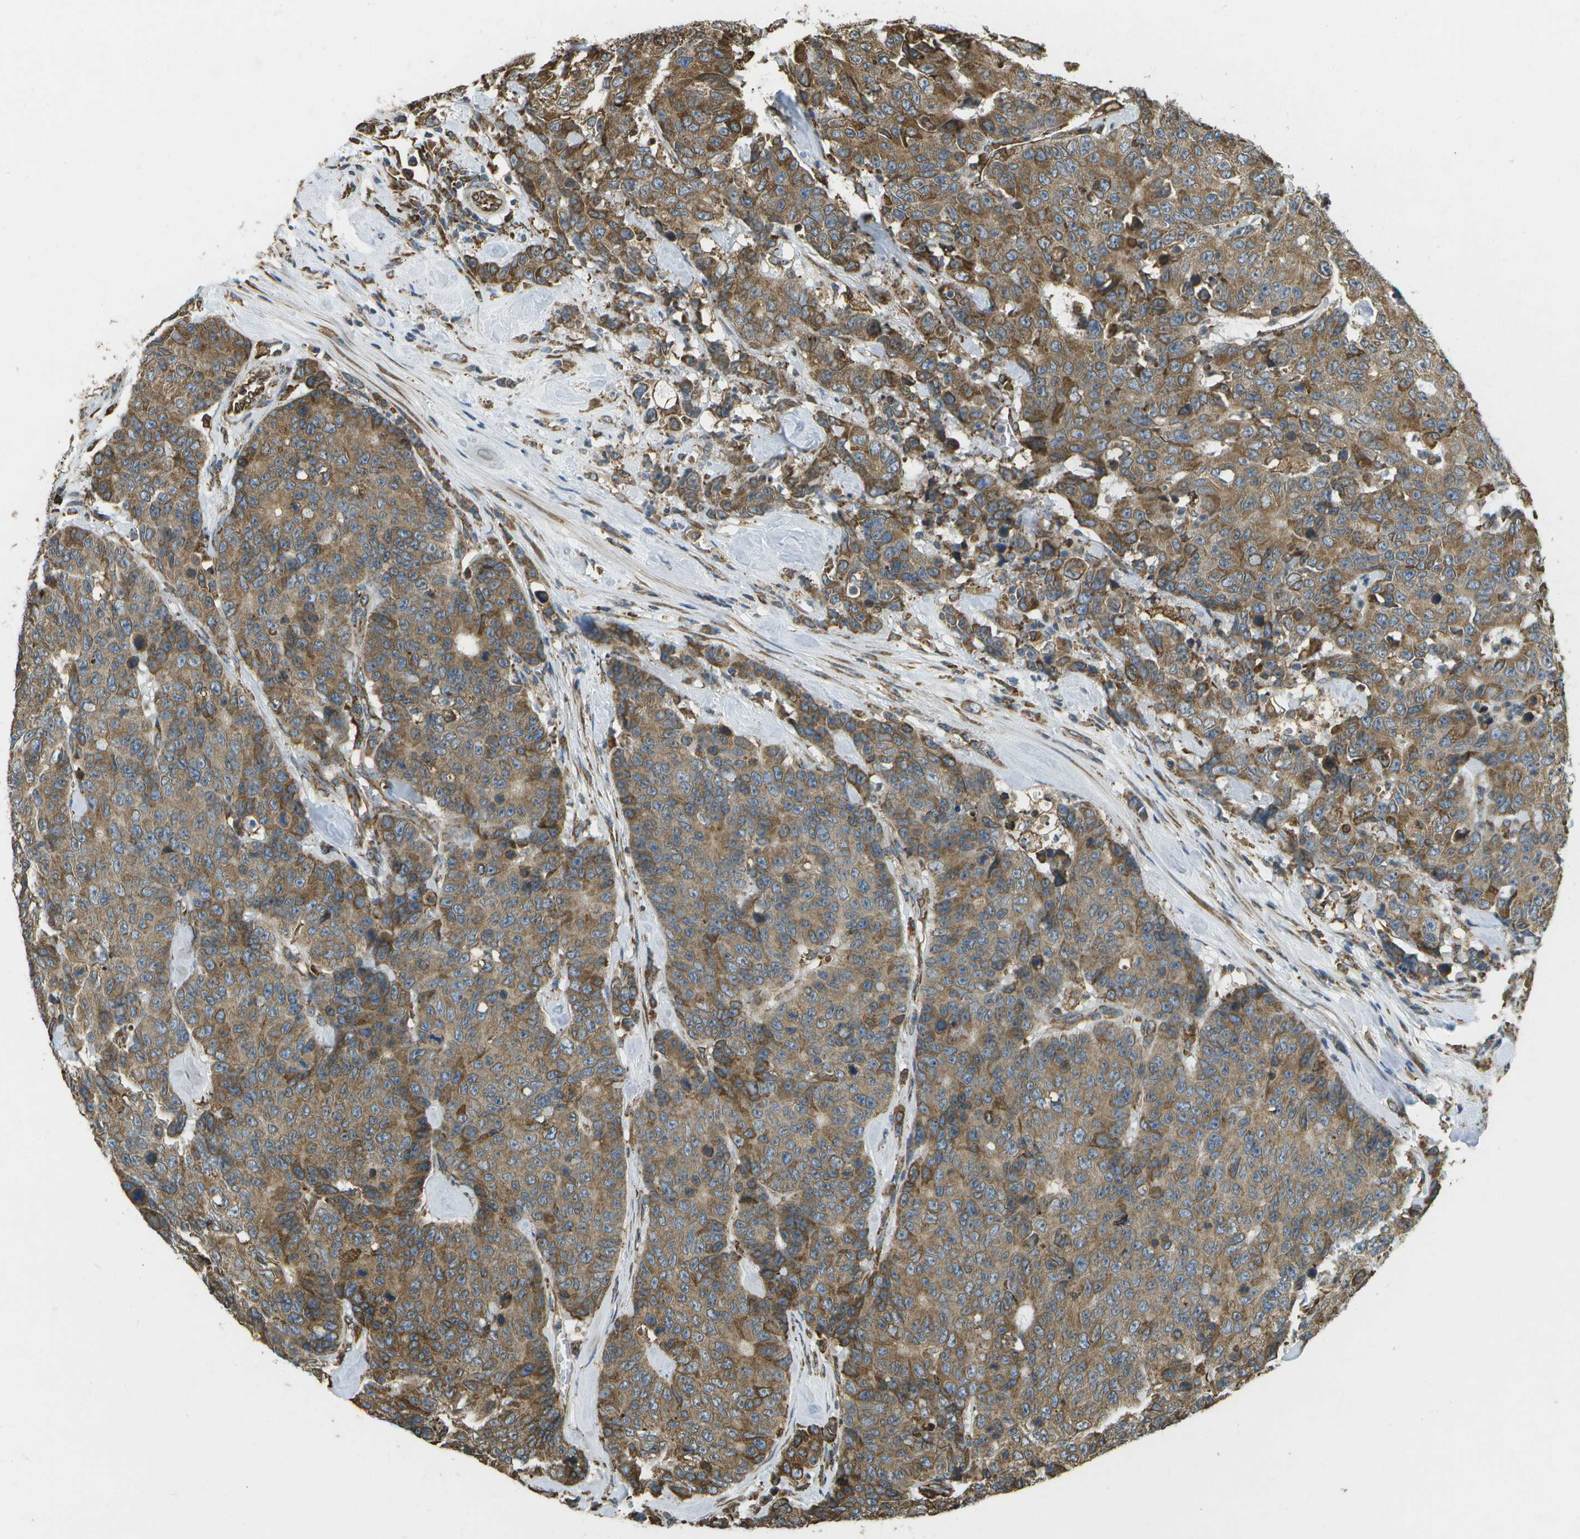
{"staining": {"intensity": "moderate", "quantity": ">75%", "location": "cytoplasmic/membranous"}, "tissue": "colorectal cancer", "cell_type": "Tumor cells", "image_type": "cancer", "snomed": [{"axis": "morphology", "description": "Adenocarcinoma, NOS"}, {"axis": "topography", "description": "Colon"}], "caption": "Adenocarcinoma (colorectal) stained for a protein (brown) reveals moderate cytoplasmic/membranous positive staining in about >75% of tumor cells.", "gene": "PDIA4", "patient": {"sex": "female", "age": 86}}